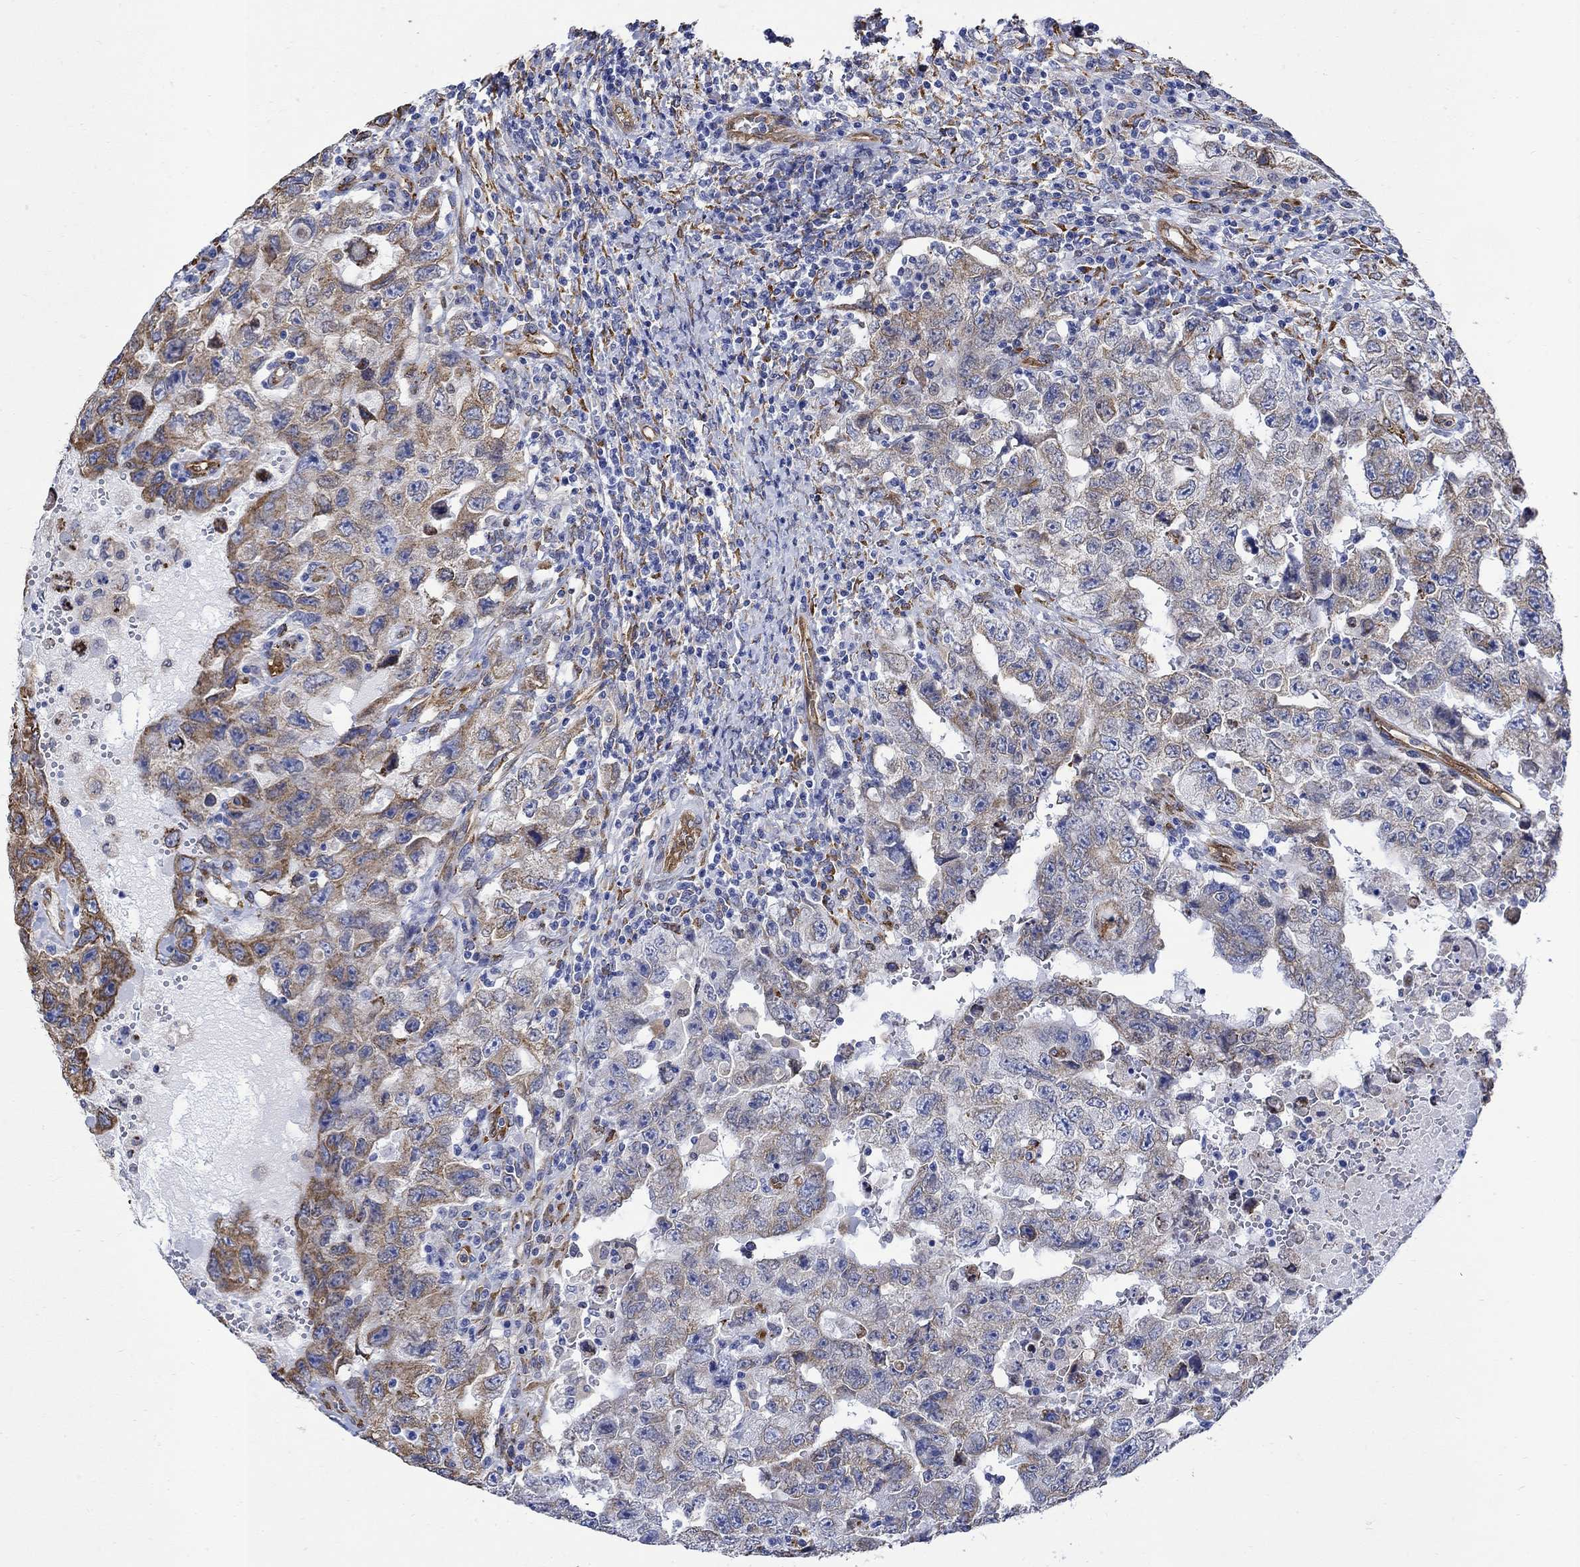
{"staining": {"intensity": "moderate", "quantity": "25%-75%", "location": "cytoplasmic/membranous"}, "tissue": "testis cancer", "cell_type": "Tumor cells", "image_type": "cancer", "snomed": [{"axis": "morphology", "description": "Carcinoma, Embryonal, NOS"}, {"axis": "topography", "description": "Testis"}], "caption": "A brown stain labels moderate cytoplasmic/membranous positivity of a protein in human testis cancer tumor cells.", "gene": "TGM2", "patient": {"sex": "male", "age": 26}}